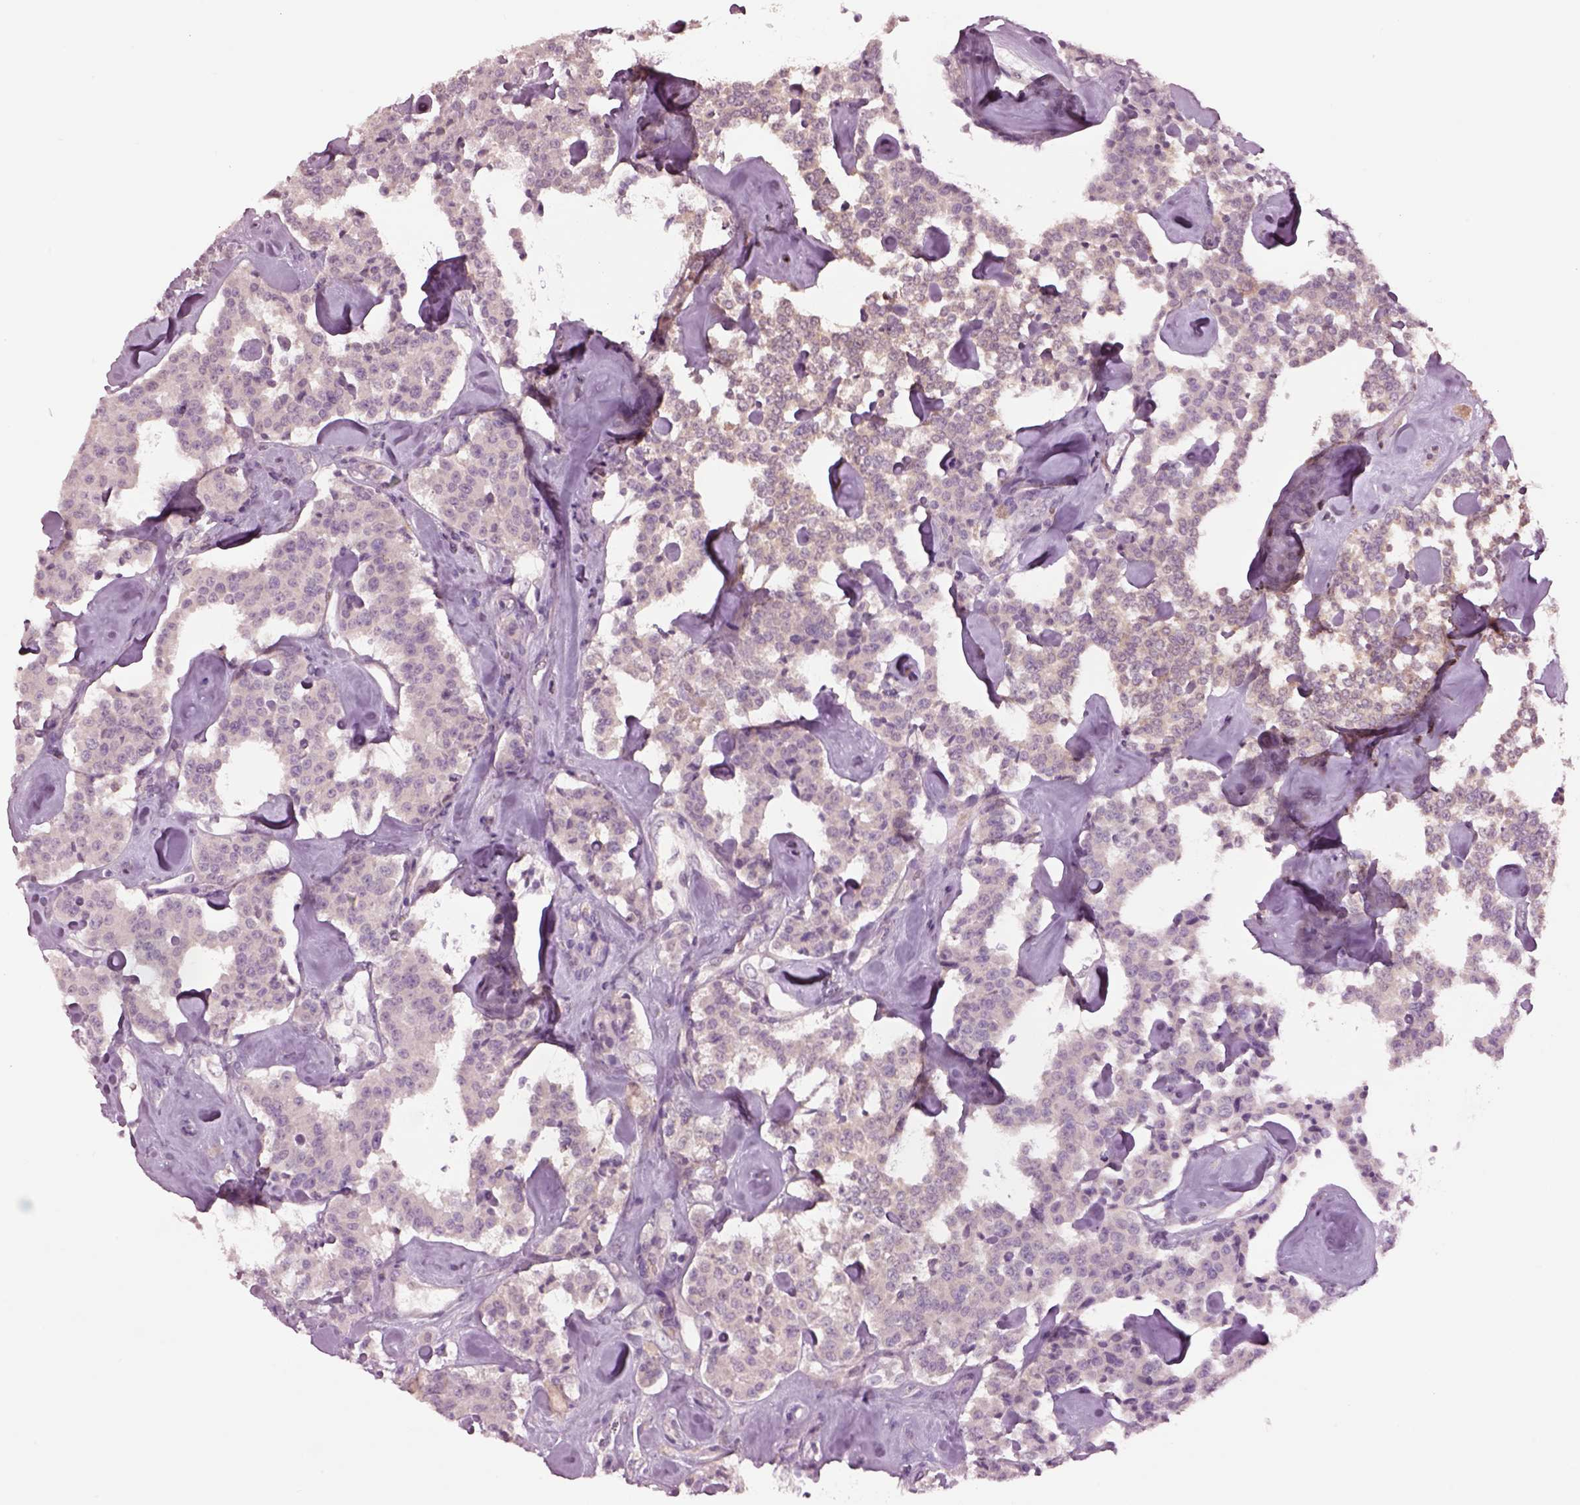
{"staining": {"intensity": "negative", "quantity": "none", "location": "none"}, "tissue": "carcinoid", "cell_type": "Tumor cells", "image_type": "cancer", "snomed": [{"axis": "morphology", "description": "Carcinoid, malignant, NOS"}, {"axis": "topography", "description": "Pancreas"}], "caption": "A high-resolution photomicrograph shows immunohistochemistry staining of carcinoid, which shows no significant staining in tumor cells.", "gene": "CLPSL1", "patient": {"sex": "male", "age": 41}}